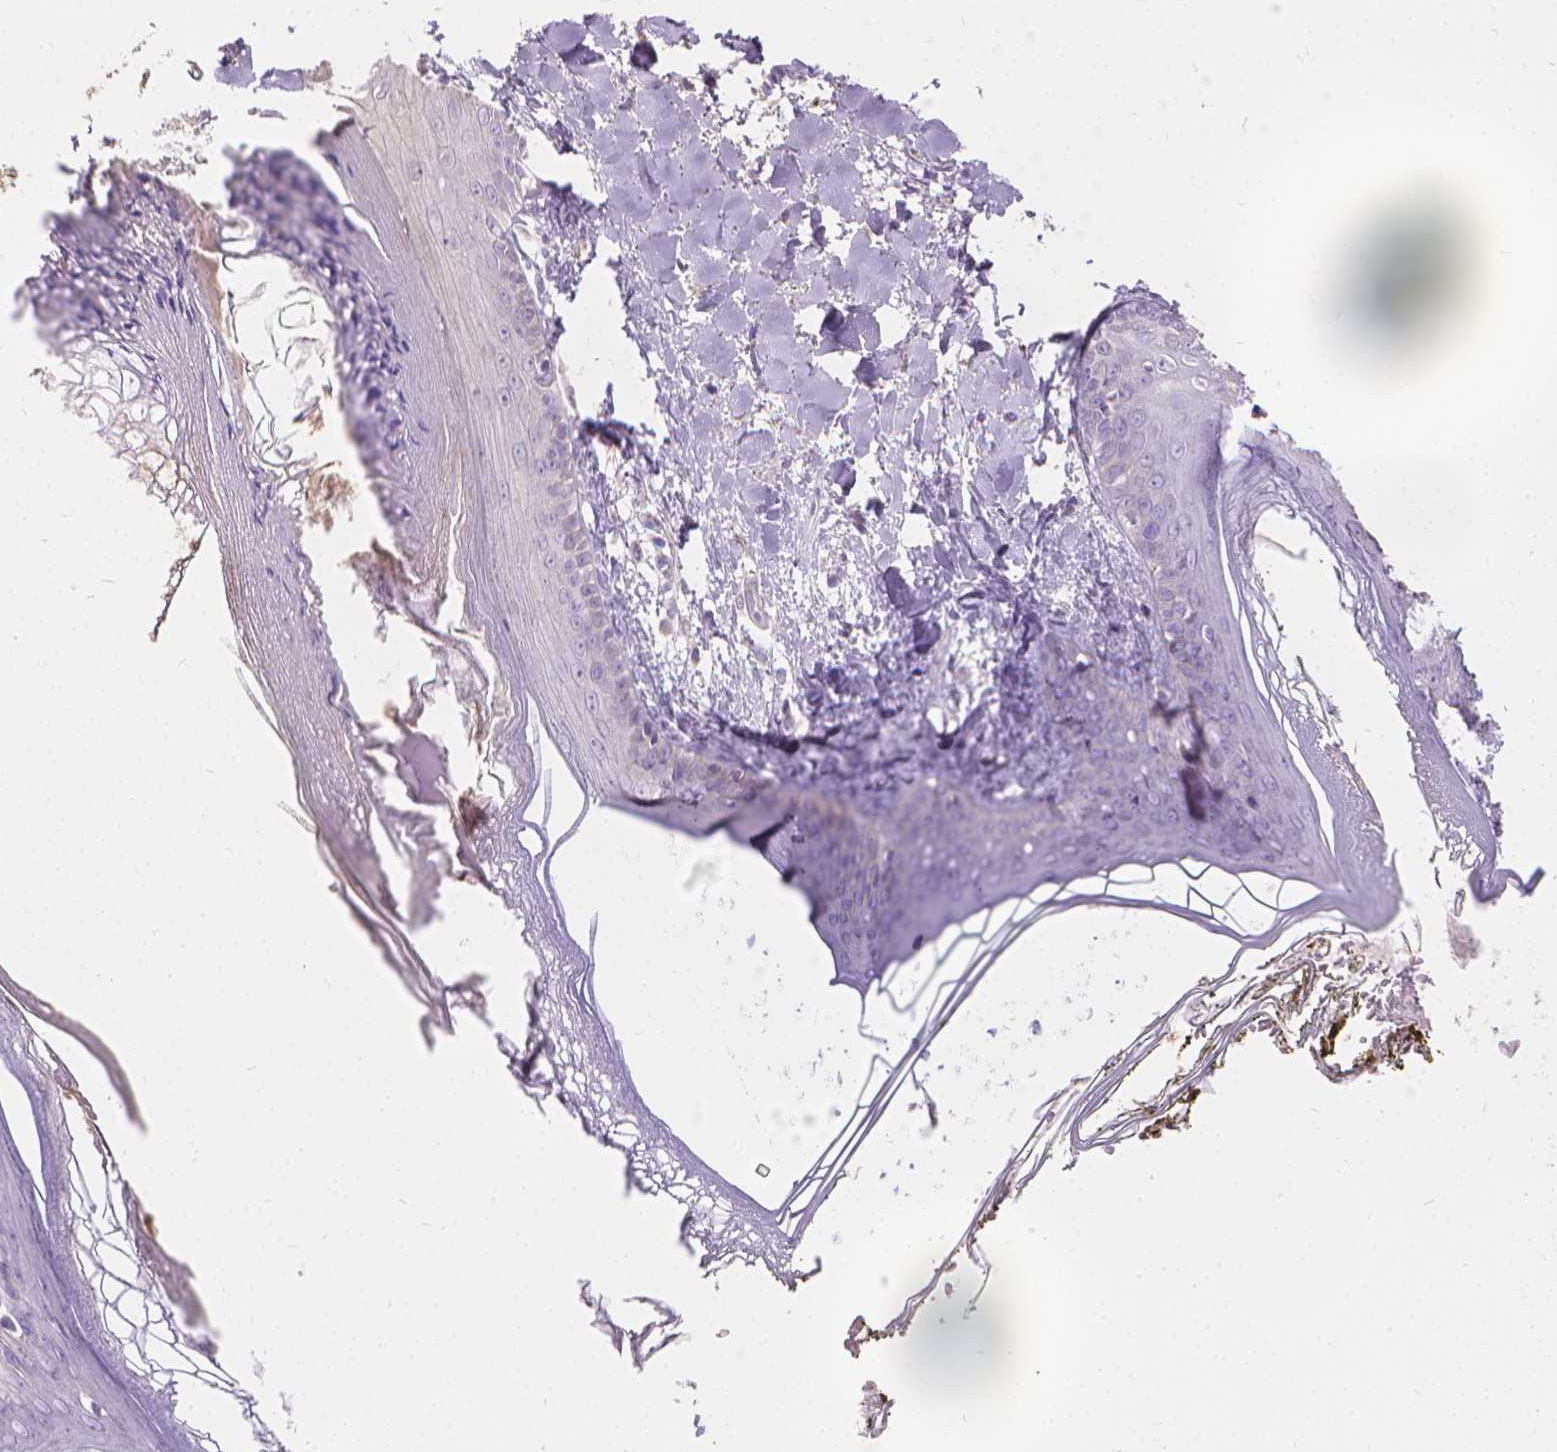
{"staining": {"intensity": "negative", "quantity": "none", "location": "none"}, "tissue": "skin", "cell_type": "Fibroblasts", "image_type": "normal", "snomed": [{"axis": "morphology", "description": "Normal tissue, NOS"}, {"axis": "topography", "description": "Skin"}], "caption": "An immunohistochemistry image of unremarkable skin is shown. There is no staining in fibroblasts of skin. The staining is performed using DAB (3,3'-diaminobenzidine) brown chromogen with nuclei counter-stained in using hematoxylin.", "gene": "CABCOCO1", "patient": {"sex": "female", "age": 34}}